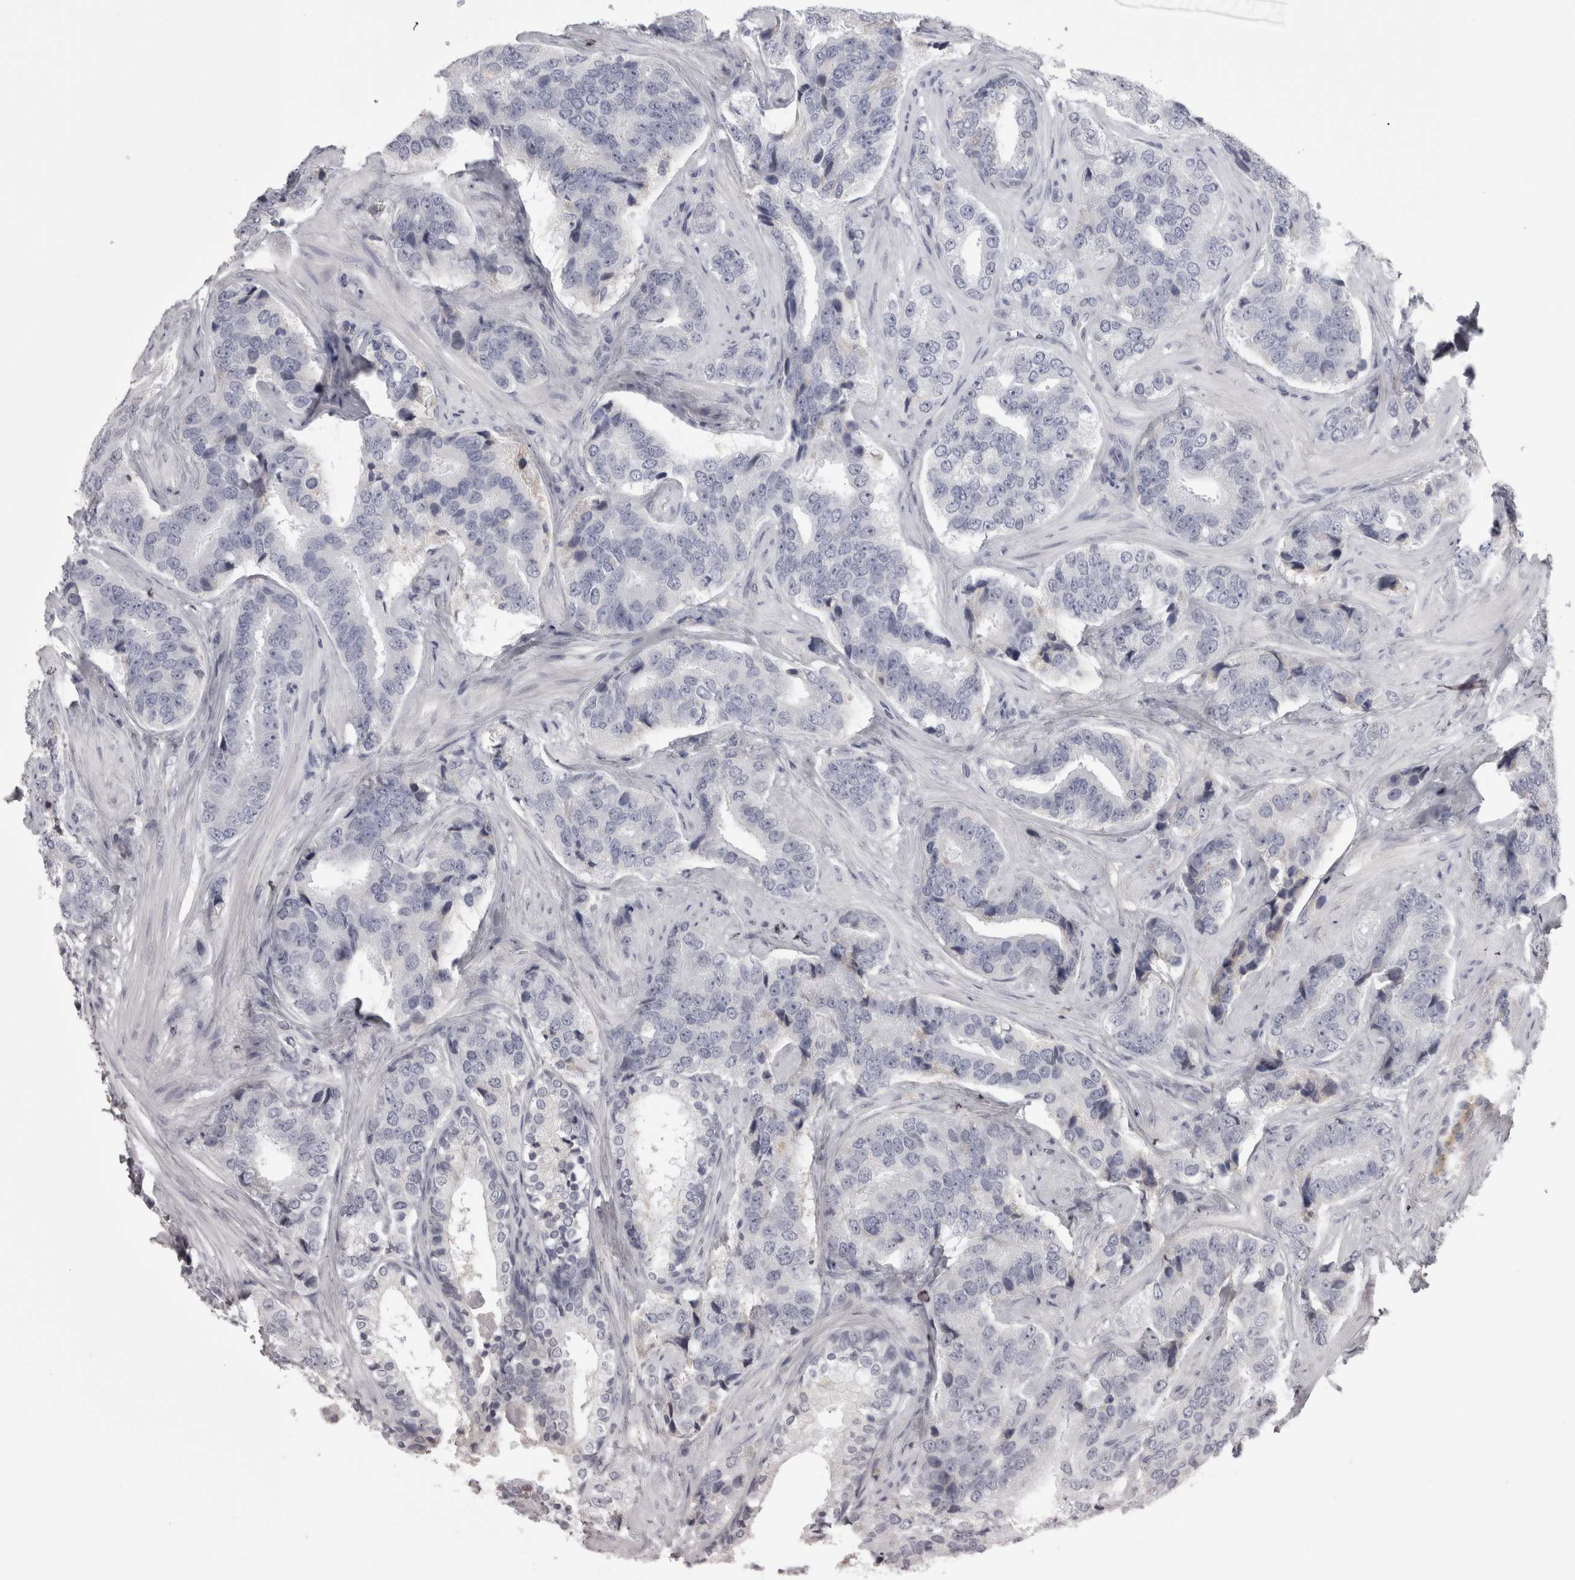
{"staining": {"intensity": "negative", "quantity": "none", "location": "none"}, "tissue": "prostate cancer", "cell_type": "Tumor cells", "image_type": "cancer", "snomed": [{"axis": "morphology", "description": "Adenocarcinoma, High grade"}, {"axis": "topography", "description": "Prostate"}], "caption": "Human prostate high-grade adenocarcinoma stained for a protein using IHC displays no positivity in tumor cells.", "gene": "SAA4", "patient": {"sex": "male", "age": 60}}